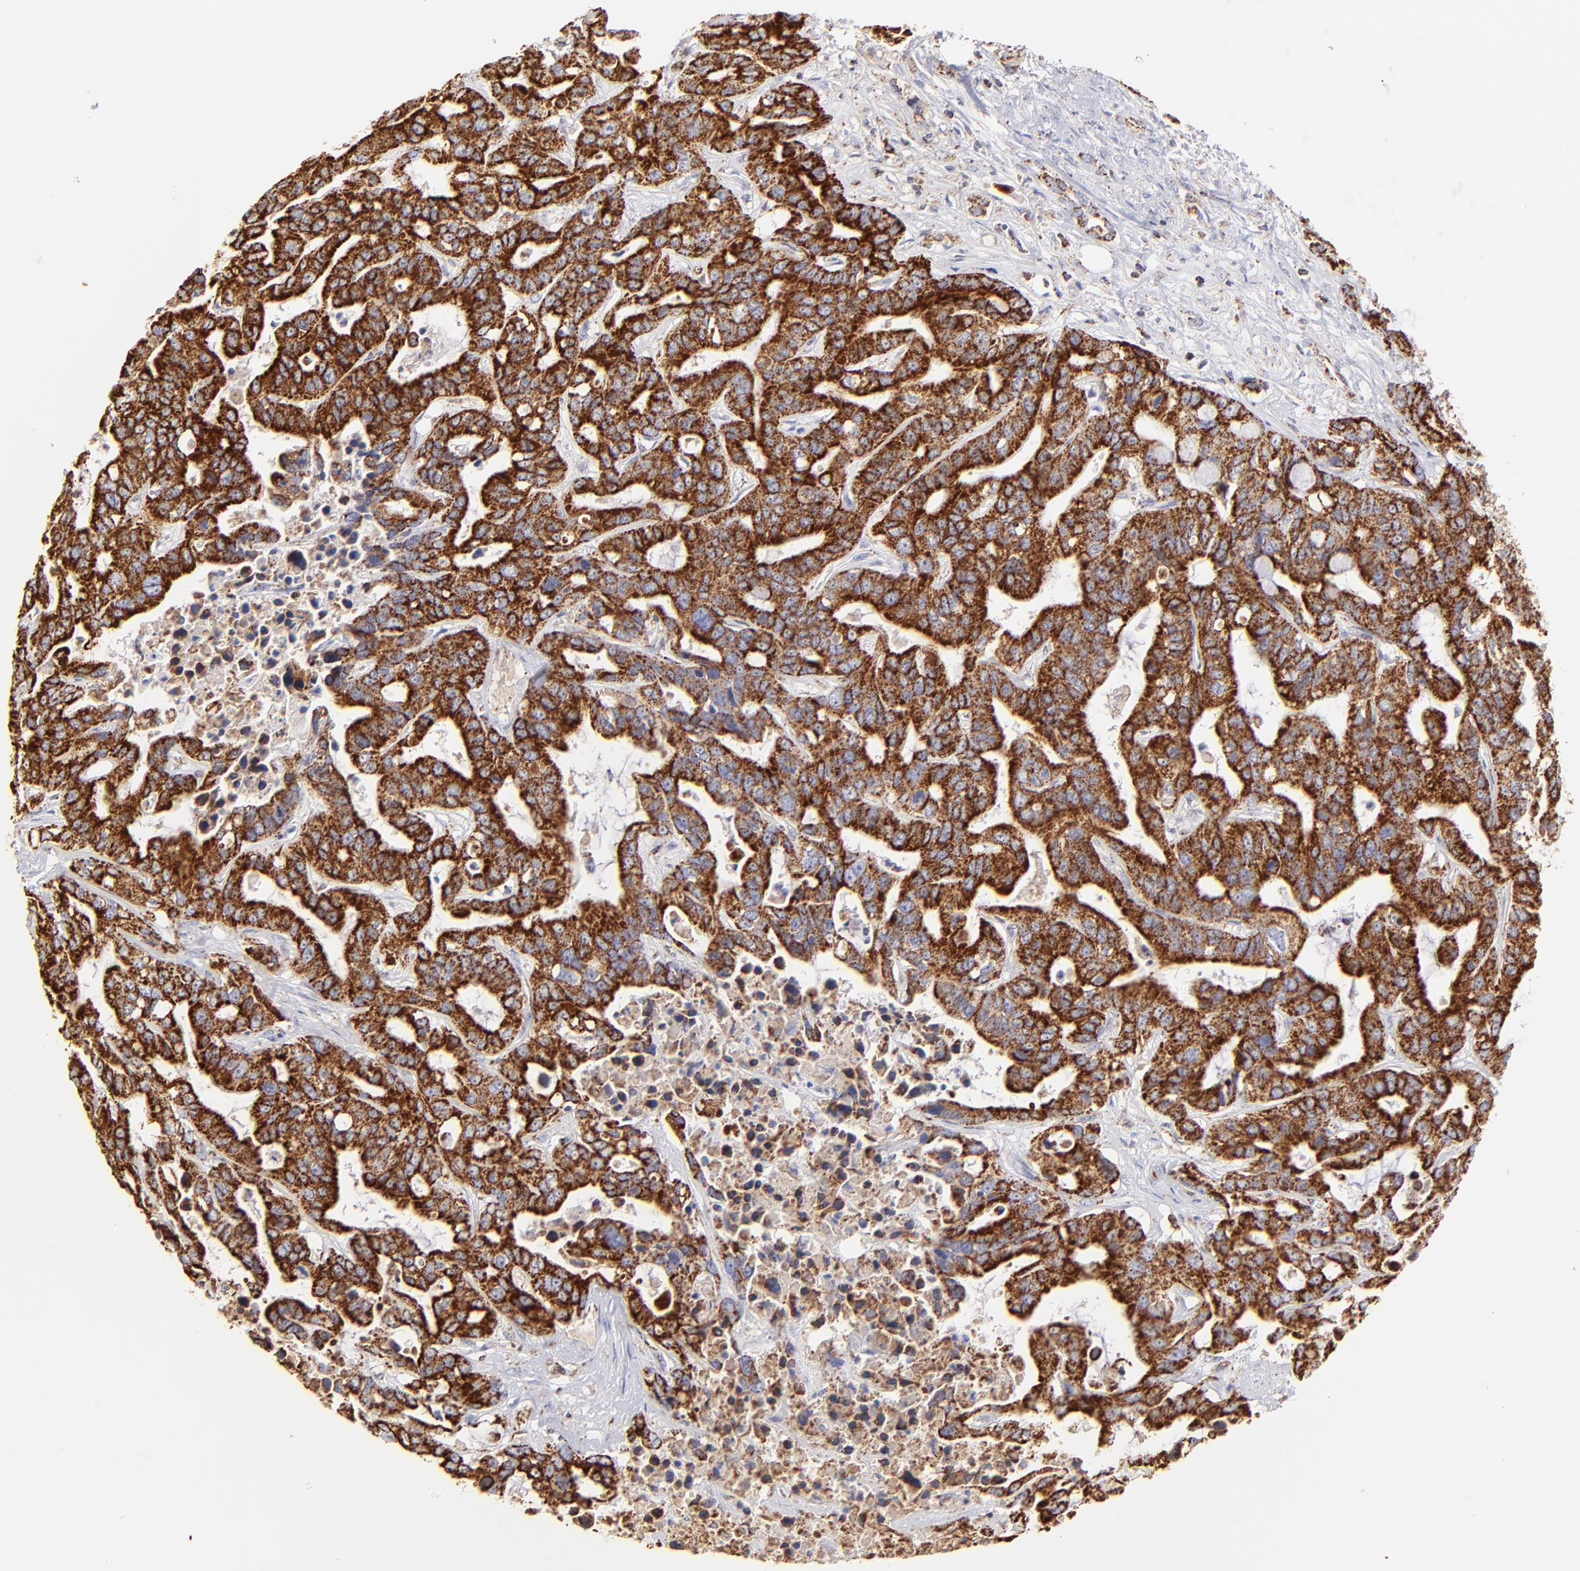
{"staining": {"intensity": "strong", "quantity": ">75%", "location": "cytoplasmic/membranous"}, "tissue": "liver cancer", "cell_type": "Tumor cells", "image_type": "cancer", "snomed": [{"axis": "morphology", "description": "Cholangiocarcinoma"}, {"axis": "topography", "description": "Liver"}], "caption": "A high-resolution image shows immunohistochemistry (IHC) staining of liver cholangiocarcinoma, which shows strong cytoplasmic/membranous expression in about >75% of tumor cells.", "gene": "ECH1", "patient": {"sex": "female", "age": 65}}